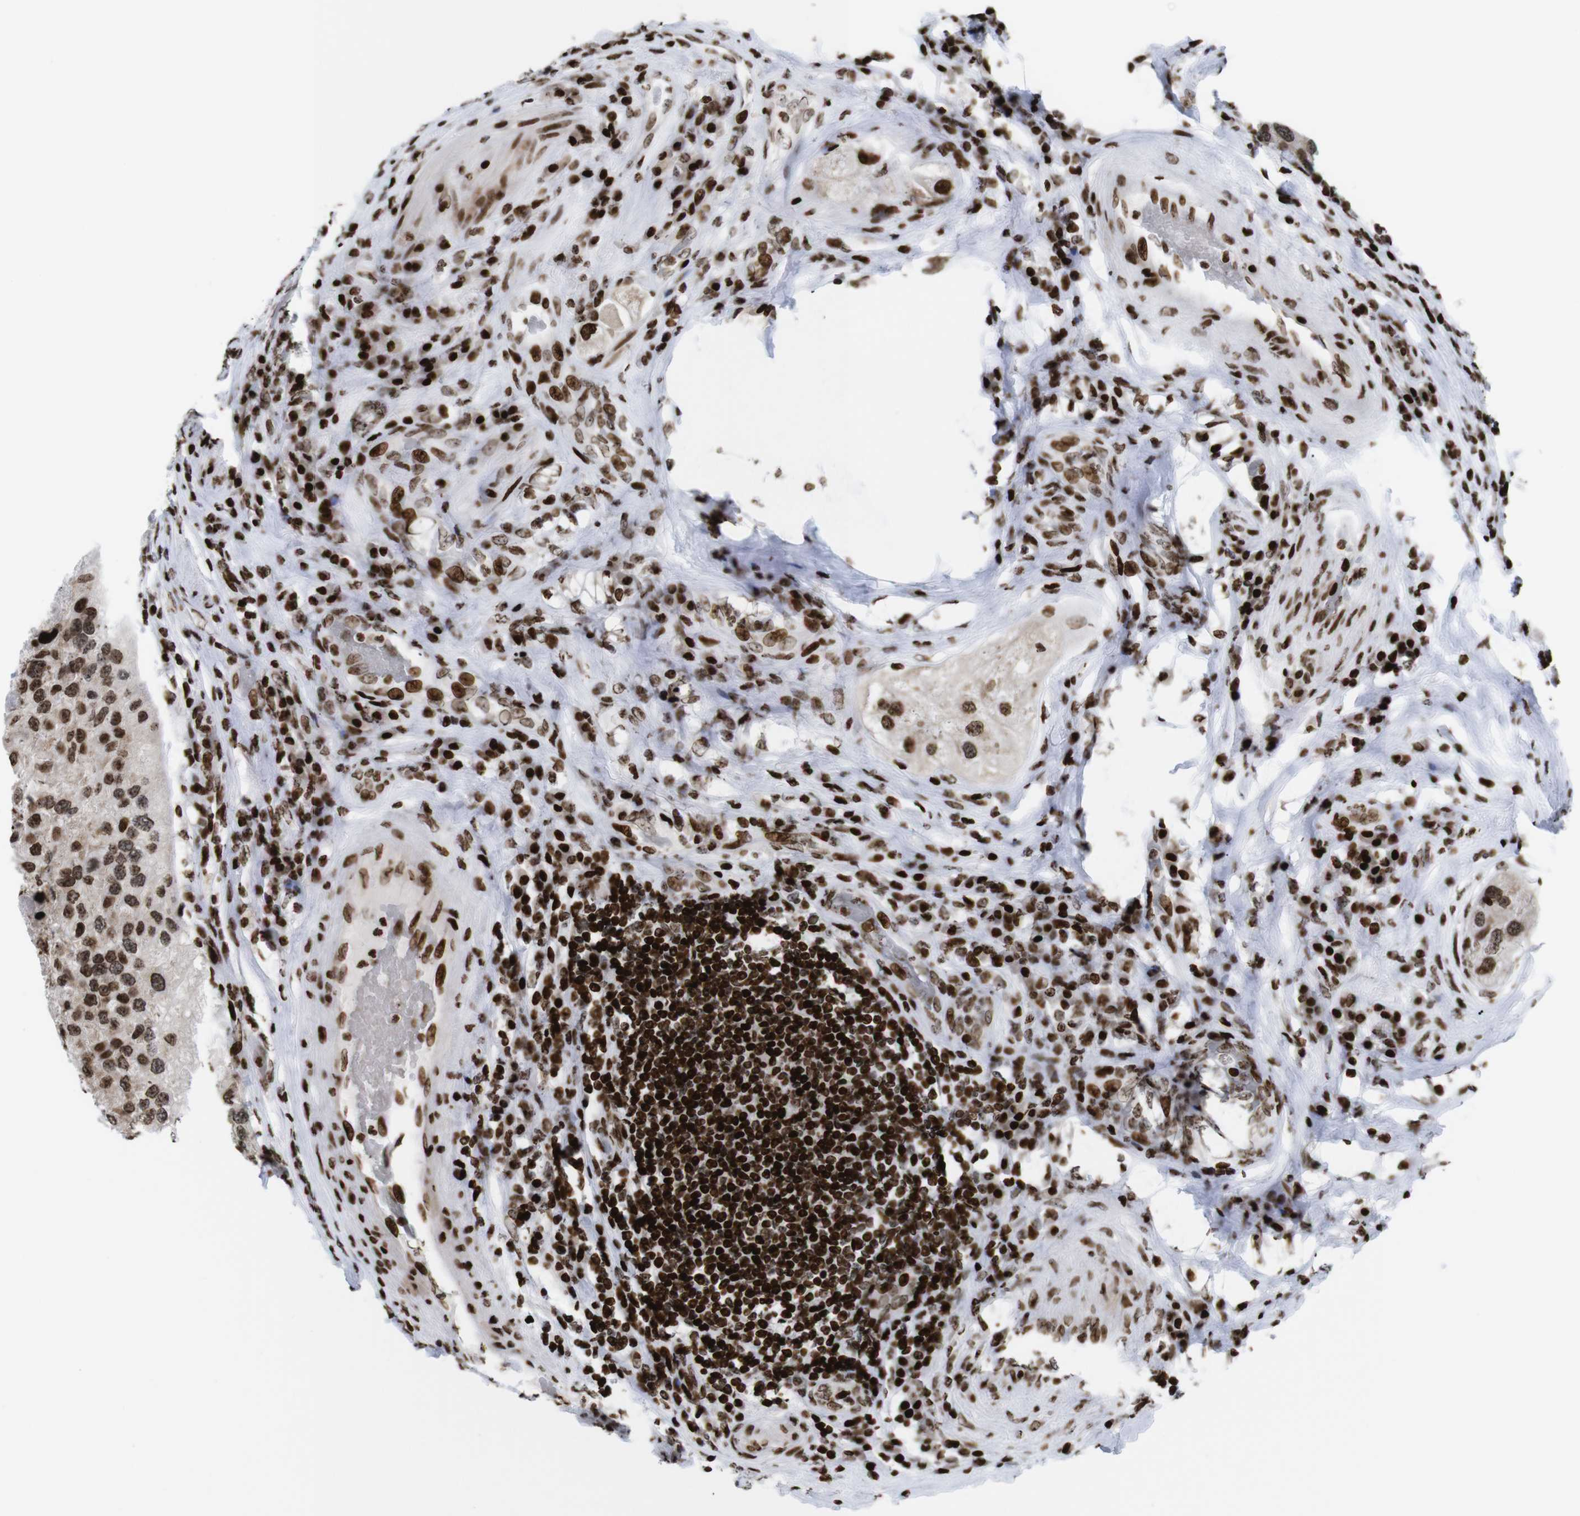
{"staining": {"intensity": "strong", "quantity": ">75%", "location": "cytoplasmic/membranous,nuclear"}, "tissue": "urothelial cancer", "cell_type": "Tumor cells", "image_type": "cancer", "snomed": [{"axis": "morphology", "description": "Urothelial carcinoma, High grade"}, {"axis": "topography", "description": "Urinary bladder"}], "caption": "An IHC photomicrograph of tumor tissue is shown. Protein staining in brown highlights strong cytoplasmic/membranous and nuclear positivity in urothelial cancer within tumor cells.", "gene": "H1-4", "patient": {"sex": "female", "age": 64}}